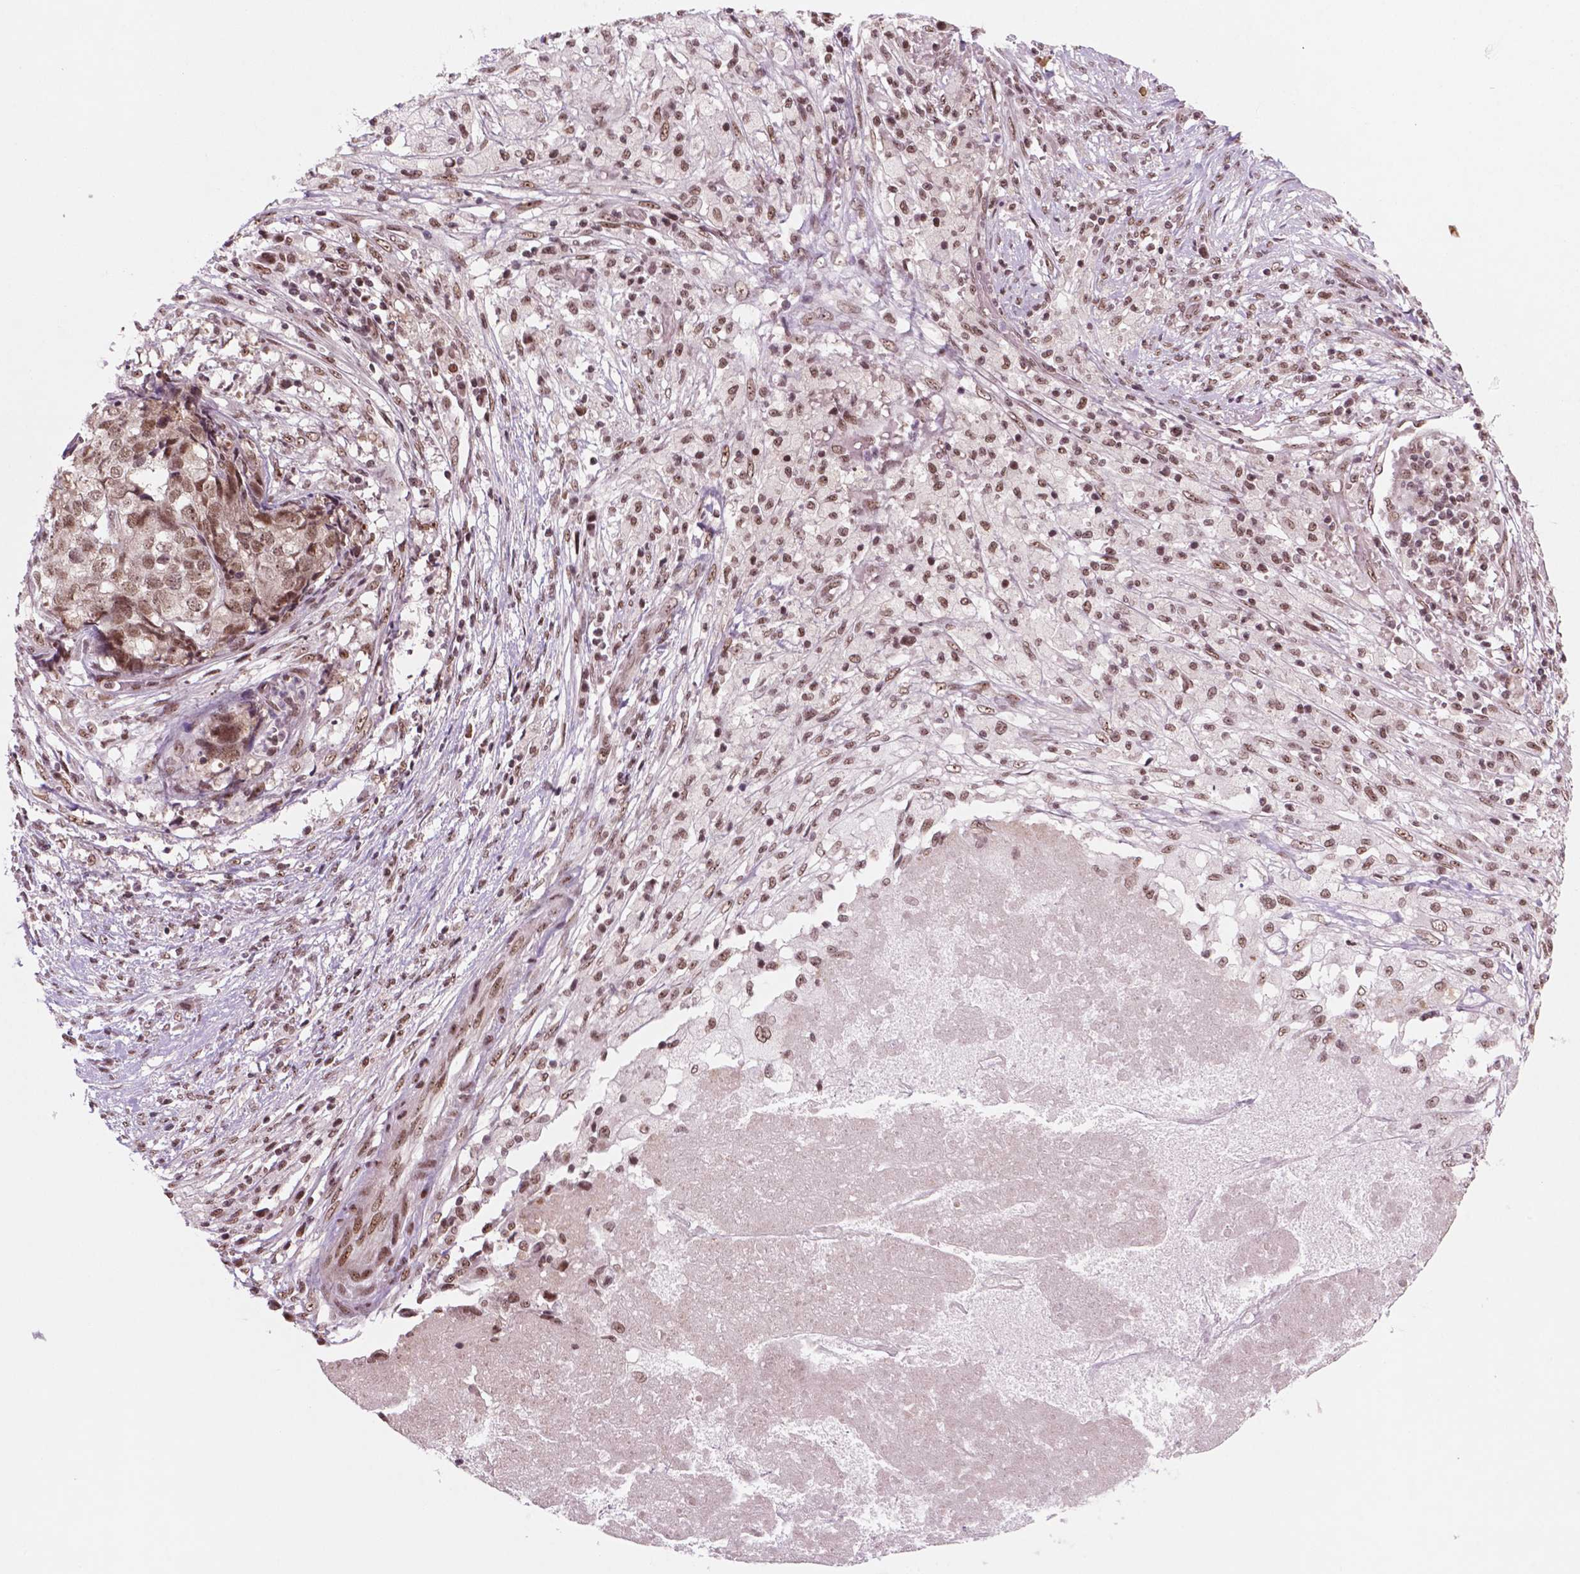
{"staining": {"intensity": "moderate", "quantity": ">75%", "location": "nuclear"}, "tissue": "stomach cancer", "cell_type": "Tumor cells", "image_type": "cancer", "snomed": [{"axis": "morphology", "description": "Adenocarcinoma, NOS"}, {"axis": "topography", "description": "Stomach"}], "caption": "Adenocarcinoma (stomach) stained with DAB immunohistochemistry shows medium levels of moderate nuclear positivity in about >75% of tumor cells. Nuclei are stained in blue.", "gene": "POLR2E", "patient": {"sex": "male", "age": 69}}